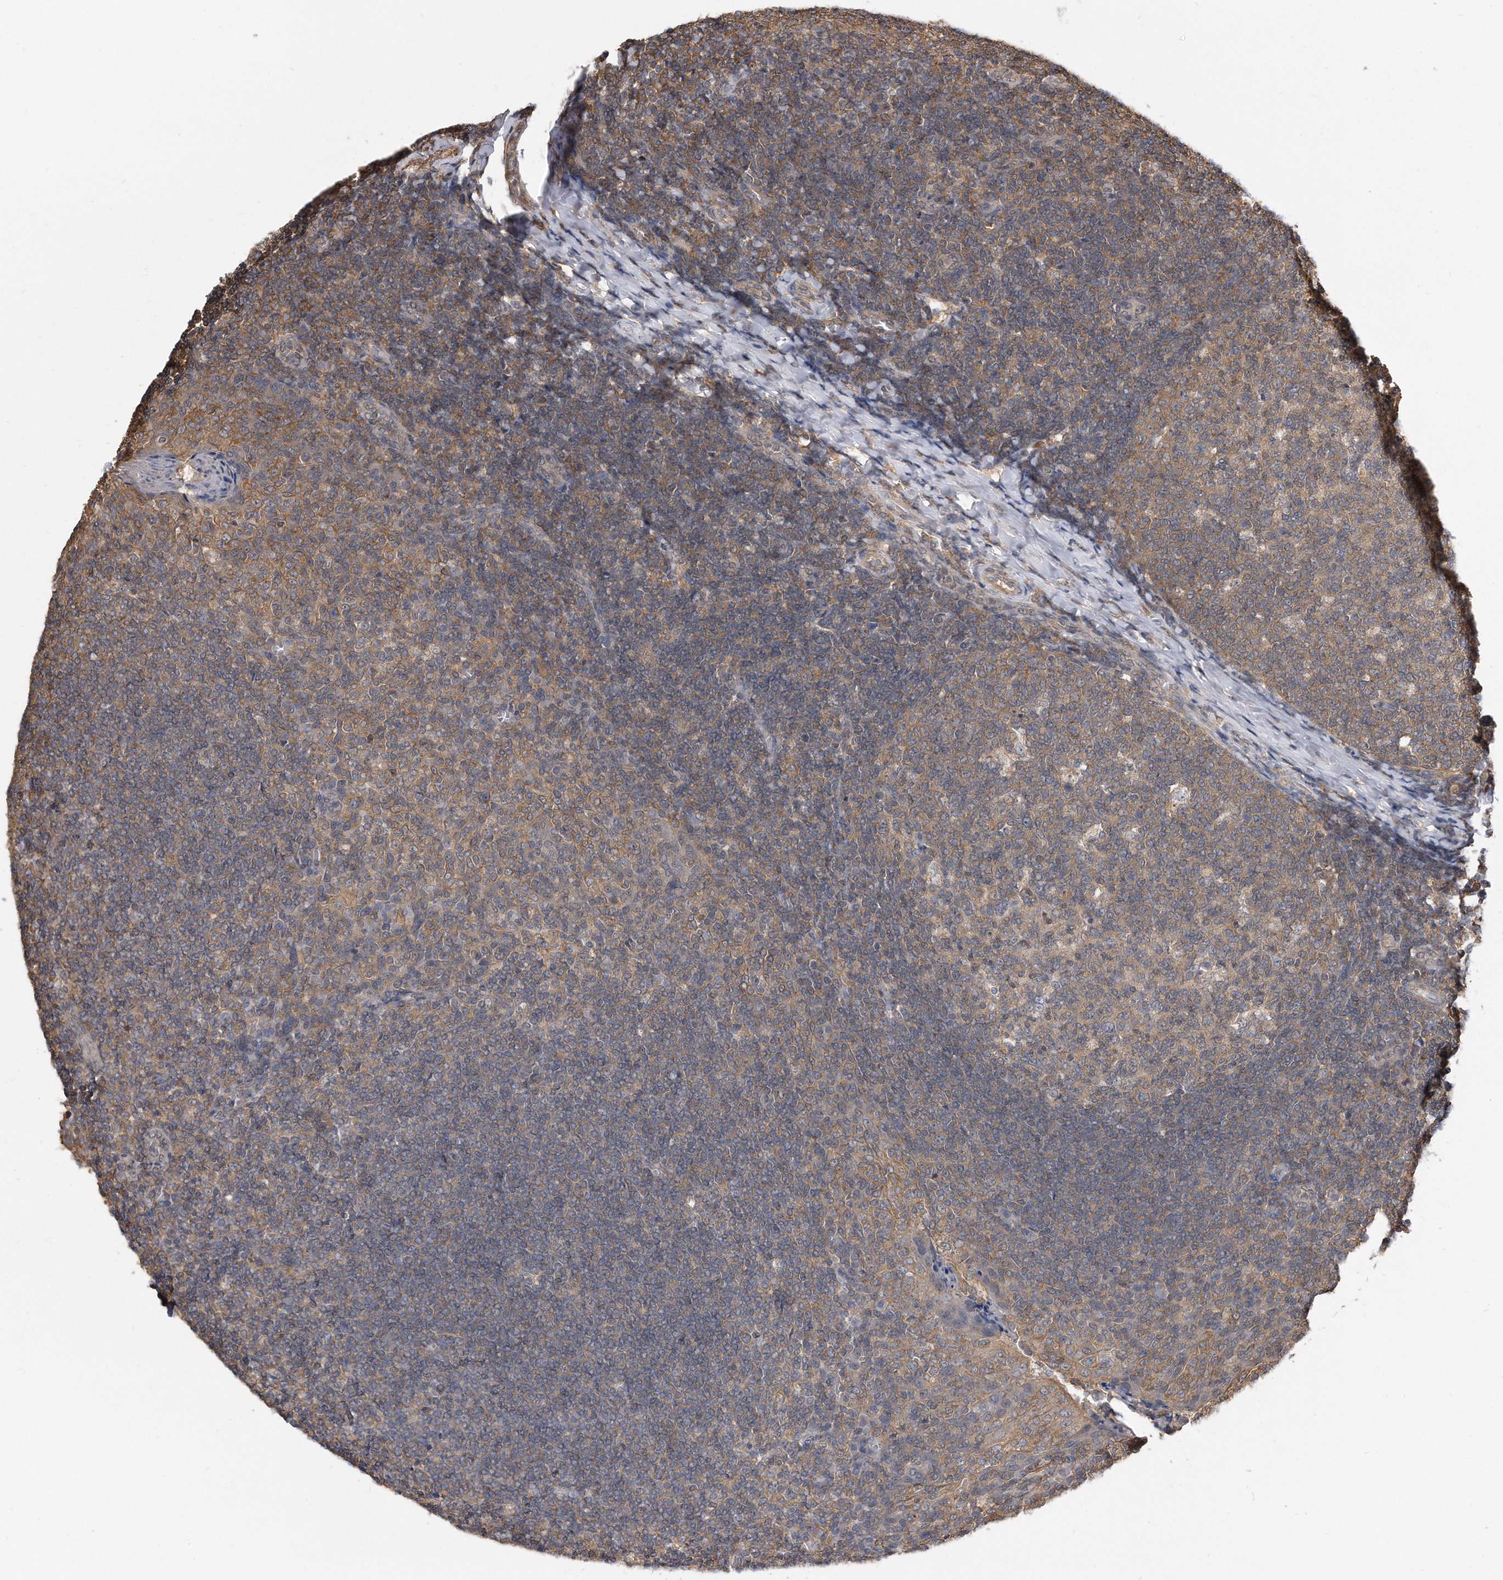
{"staining": {"intensity": "moderate", "quantity": "25%-75%", "location": "cytoplasmic/membranous"}, "tissue": "tonsil", "cell_type": "Germinal center cells", "image_type": "normal", "snomed": [{"axis": "morphology", "description": "Normal tissue, NOS"}, {"axis": "topography", "description": "Tonsil"}], "caption": "Immunohistochemical staining of normal tonsil reveals moderate cytoplasmic/membranous protein expression in approximately 25%-75% of germinal center cells.", "gene": "TCP1", "patient": {"sex": "female", "age": 19}}